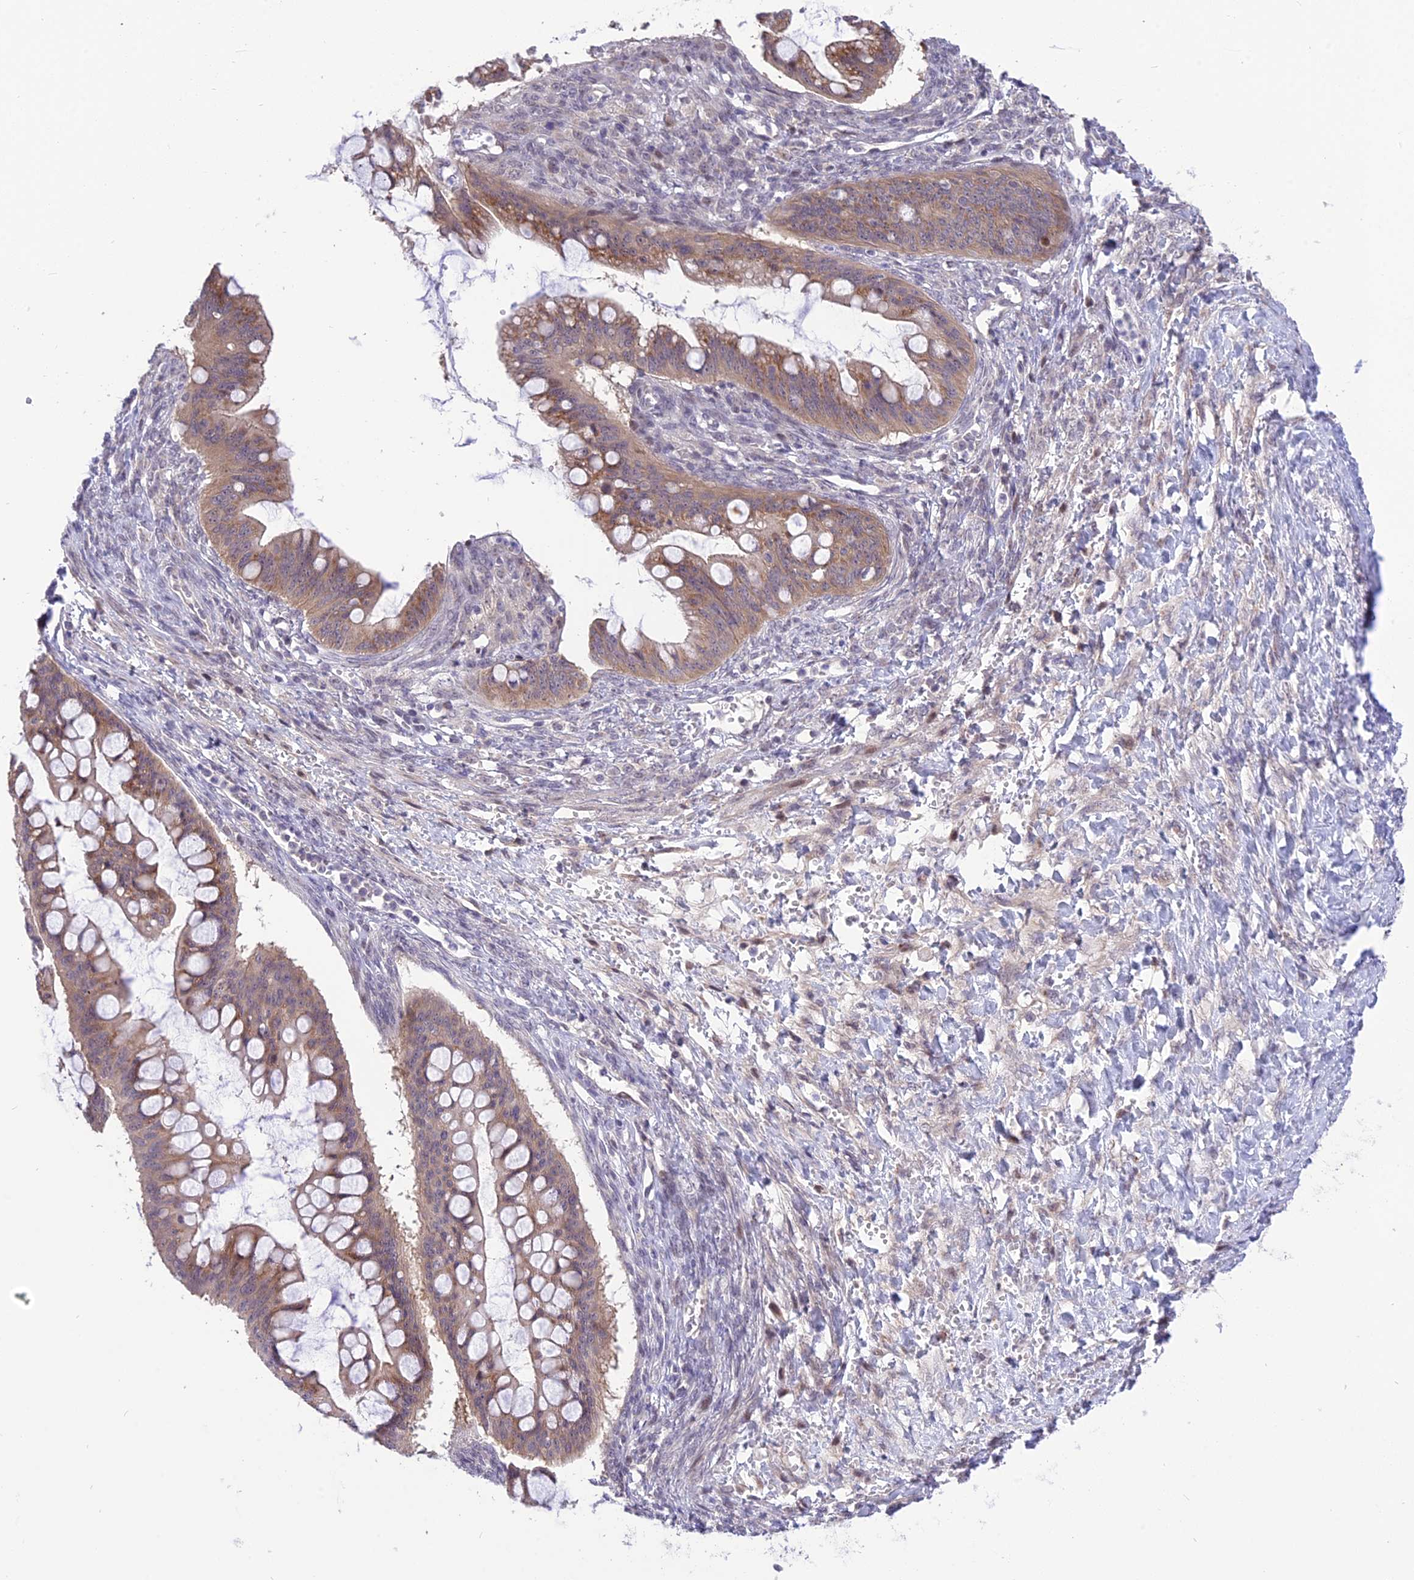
{"staining": {"intensity": "weak", "quantity": ">75%", "location": "cytoplasmic/membranous"}, "tissue": "ovarian cancer", "cell_type": "Tumor cells", "image_type": "cancer", "snomed": [{"axis": "morphology", "description": "Cystadenocarcinoma, mucinous, NOS"}, {"axis": "topography", "description": "Ovary"}], "caption": "Brown immunohistochemical staining in mucinous cystadenocarcinoma (ovarian) exhibits weak cytoplasmic/membranous positivity in about >75% of tumor cells.", "gene": "ZNF837", "patient": {"sex": "female", "age": 73}}